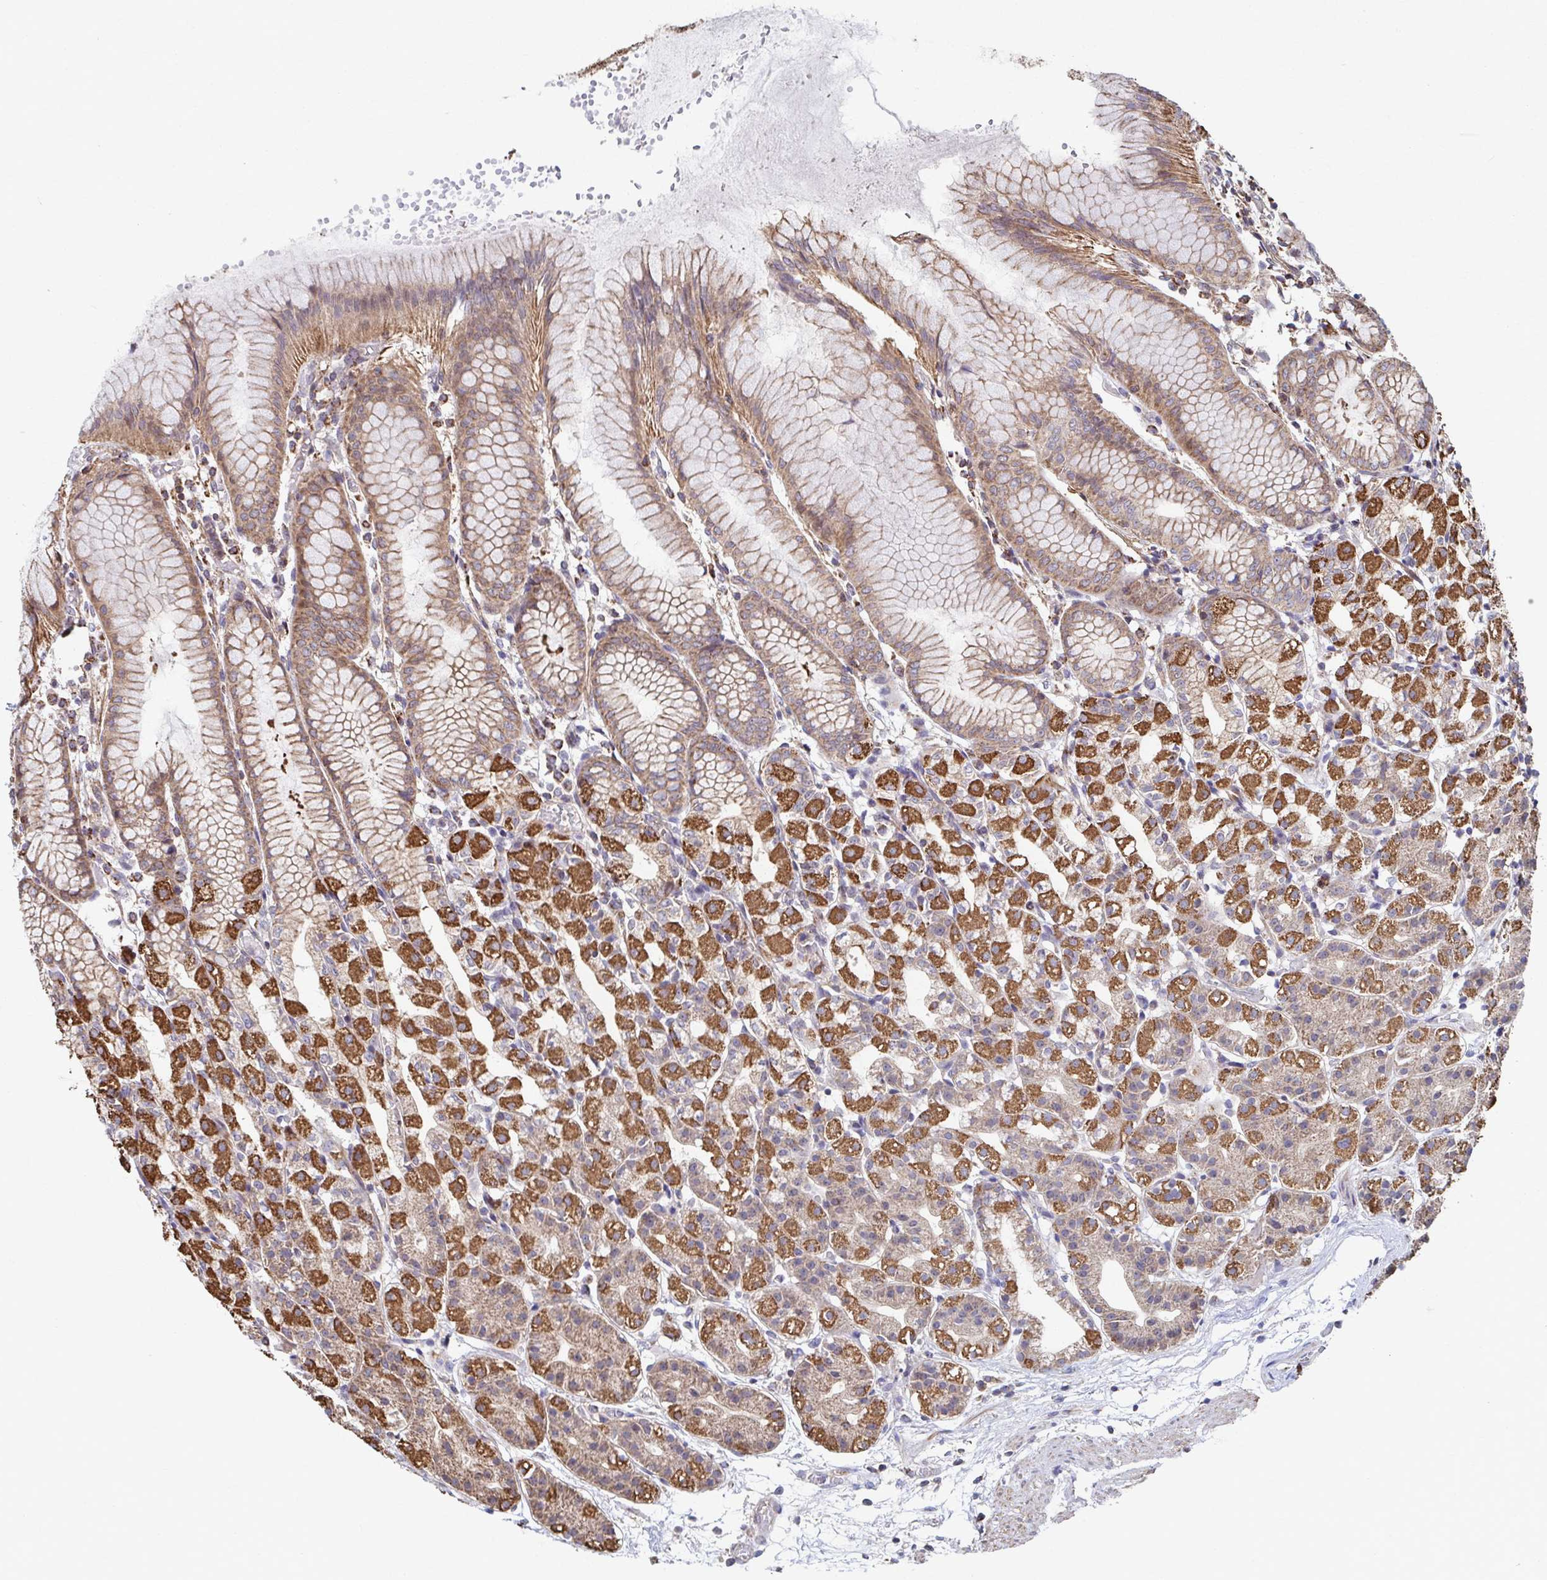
{"staining": {"intensity": "strong", "quantity": "25%-75%", "location": "cytoplasmic/membranous"}, "tissue": "stomach", "cell_type": "Glandular cells", "image_type": "normal", "snomed": [{"axis": "morphology", "description": "Normal tissue, NOS"}, {"axis": "topography", "description": "Stomach"}], "caption": "This image shows IHC staining of benign human stomach, with high strong cytoplasmic/membranous positivity in approximately 25%-75% of glandular cells.", "gene": "KLHL34", "patient": {"sex": "female", "age": 57}}